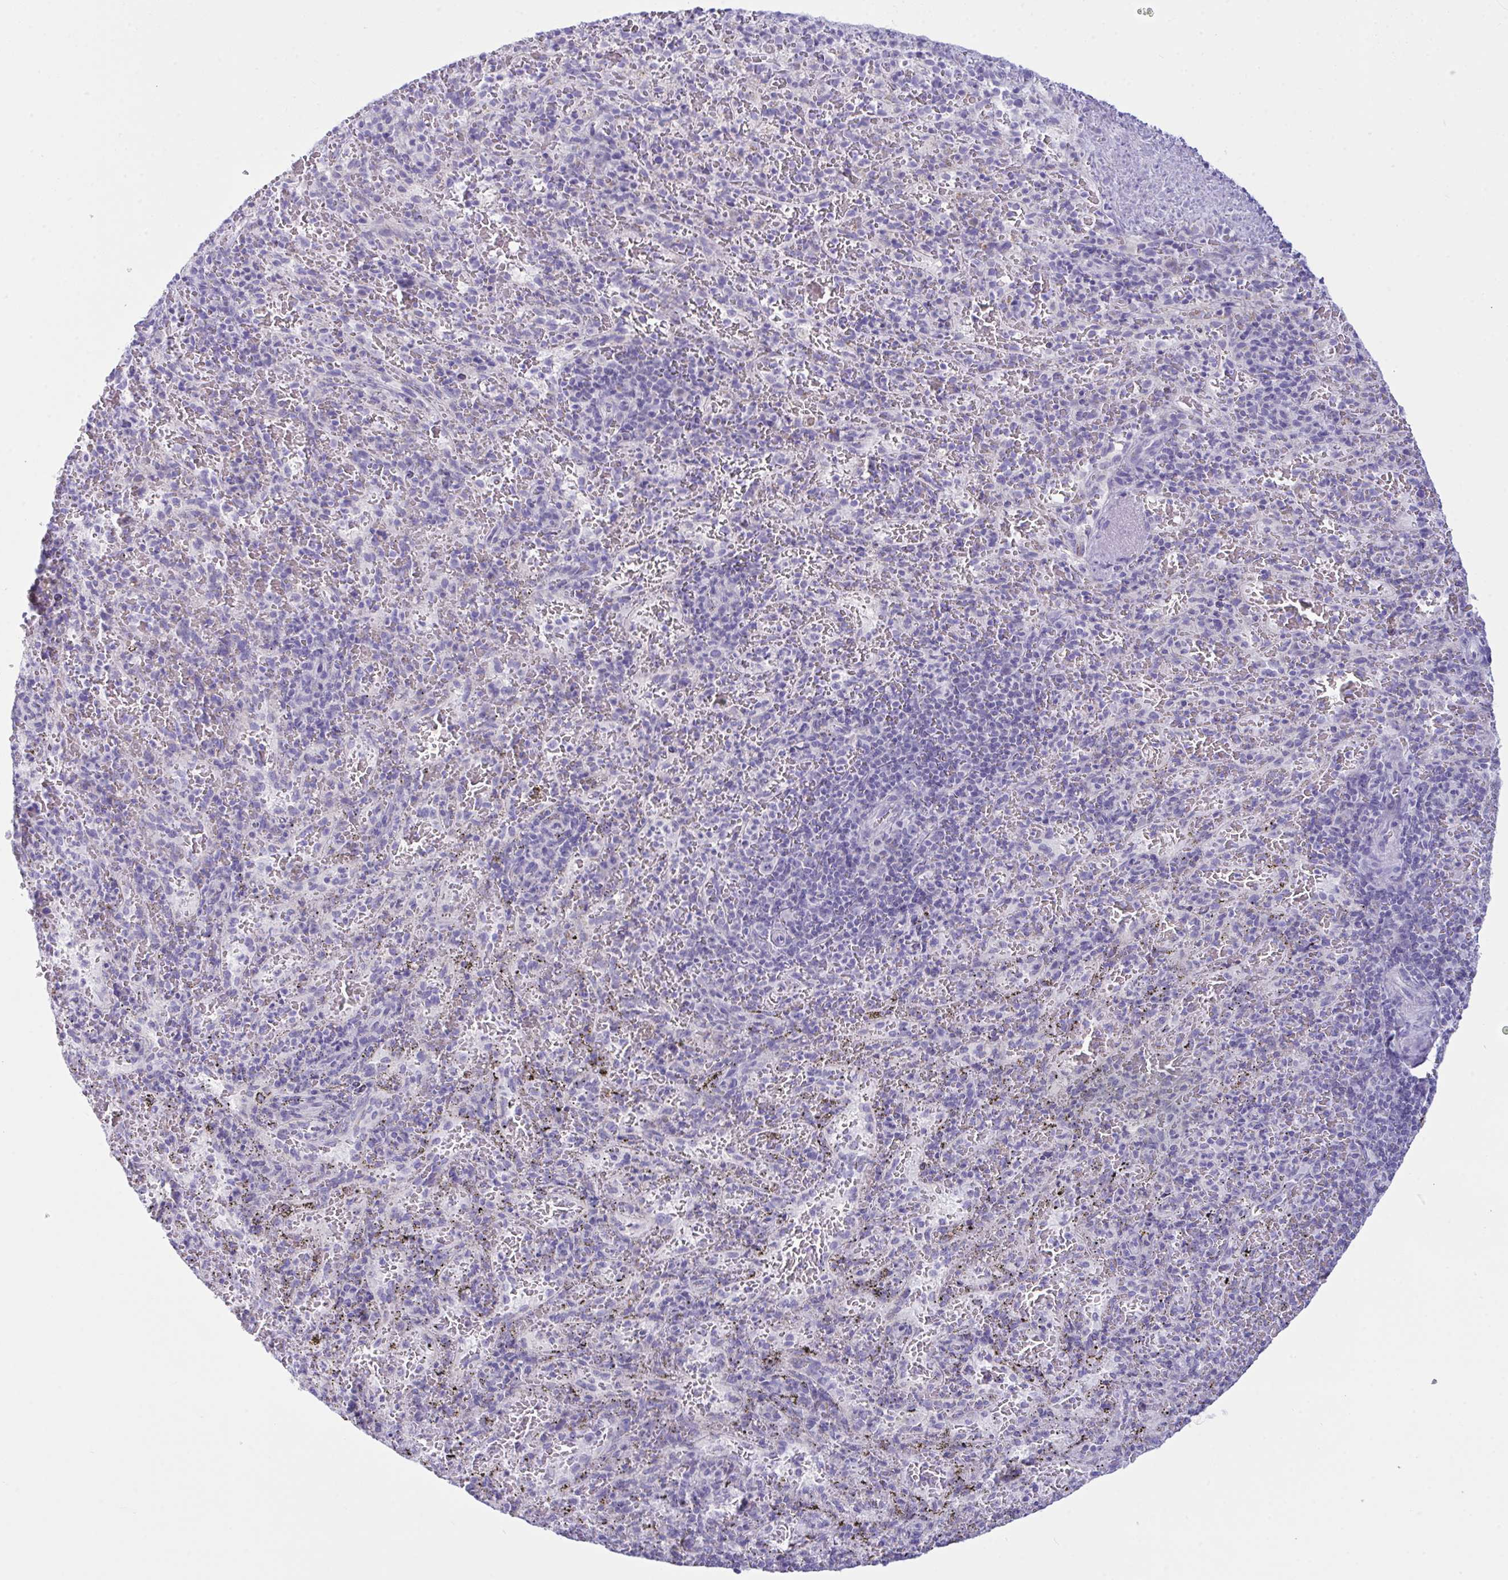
{"staining": {"intensity": "negative", "quantity": "none", "location": "none"}, "tissue": "spleen", "cell_type": "Cells in red pulp", "image_type": "normal", "snomed": [{"axis": "morphology", "description": "Normal tissue, NOS"}, {"axis": "topography", "description": "Spleen"}], "caption": "This photomicrograph is of benign spleen stained with IHC to label a protein in brown with the nuclei are counter-stained blue. There is no positivity in cells in red pulp.", "gene": "BBS1", "patient": {"sex": "male", "age": 57}}